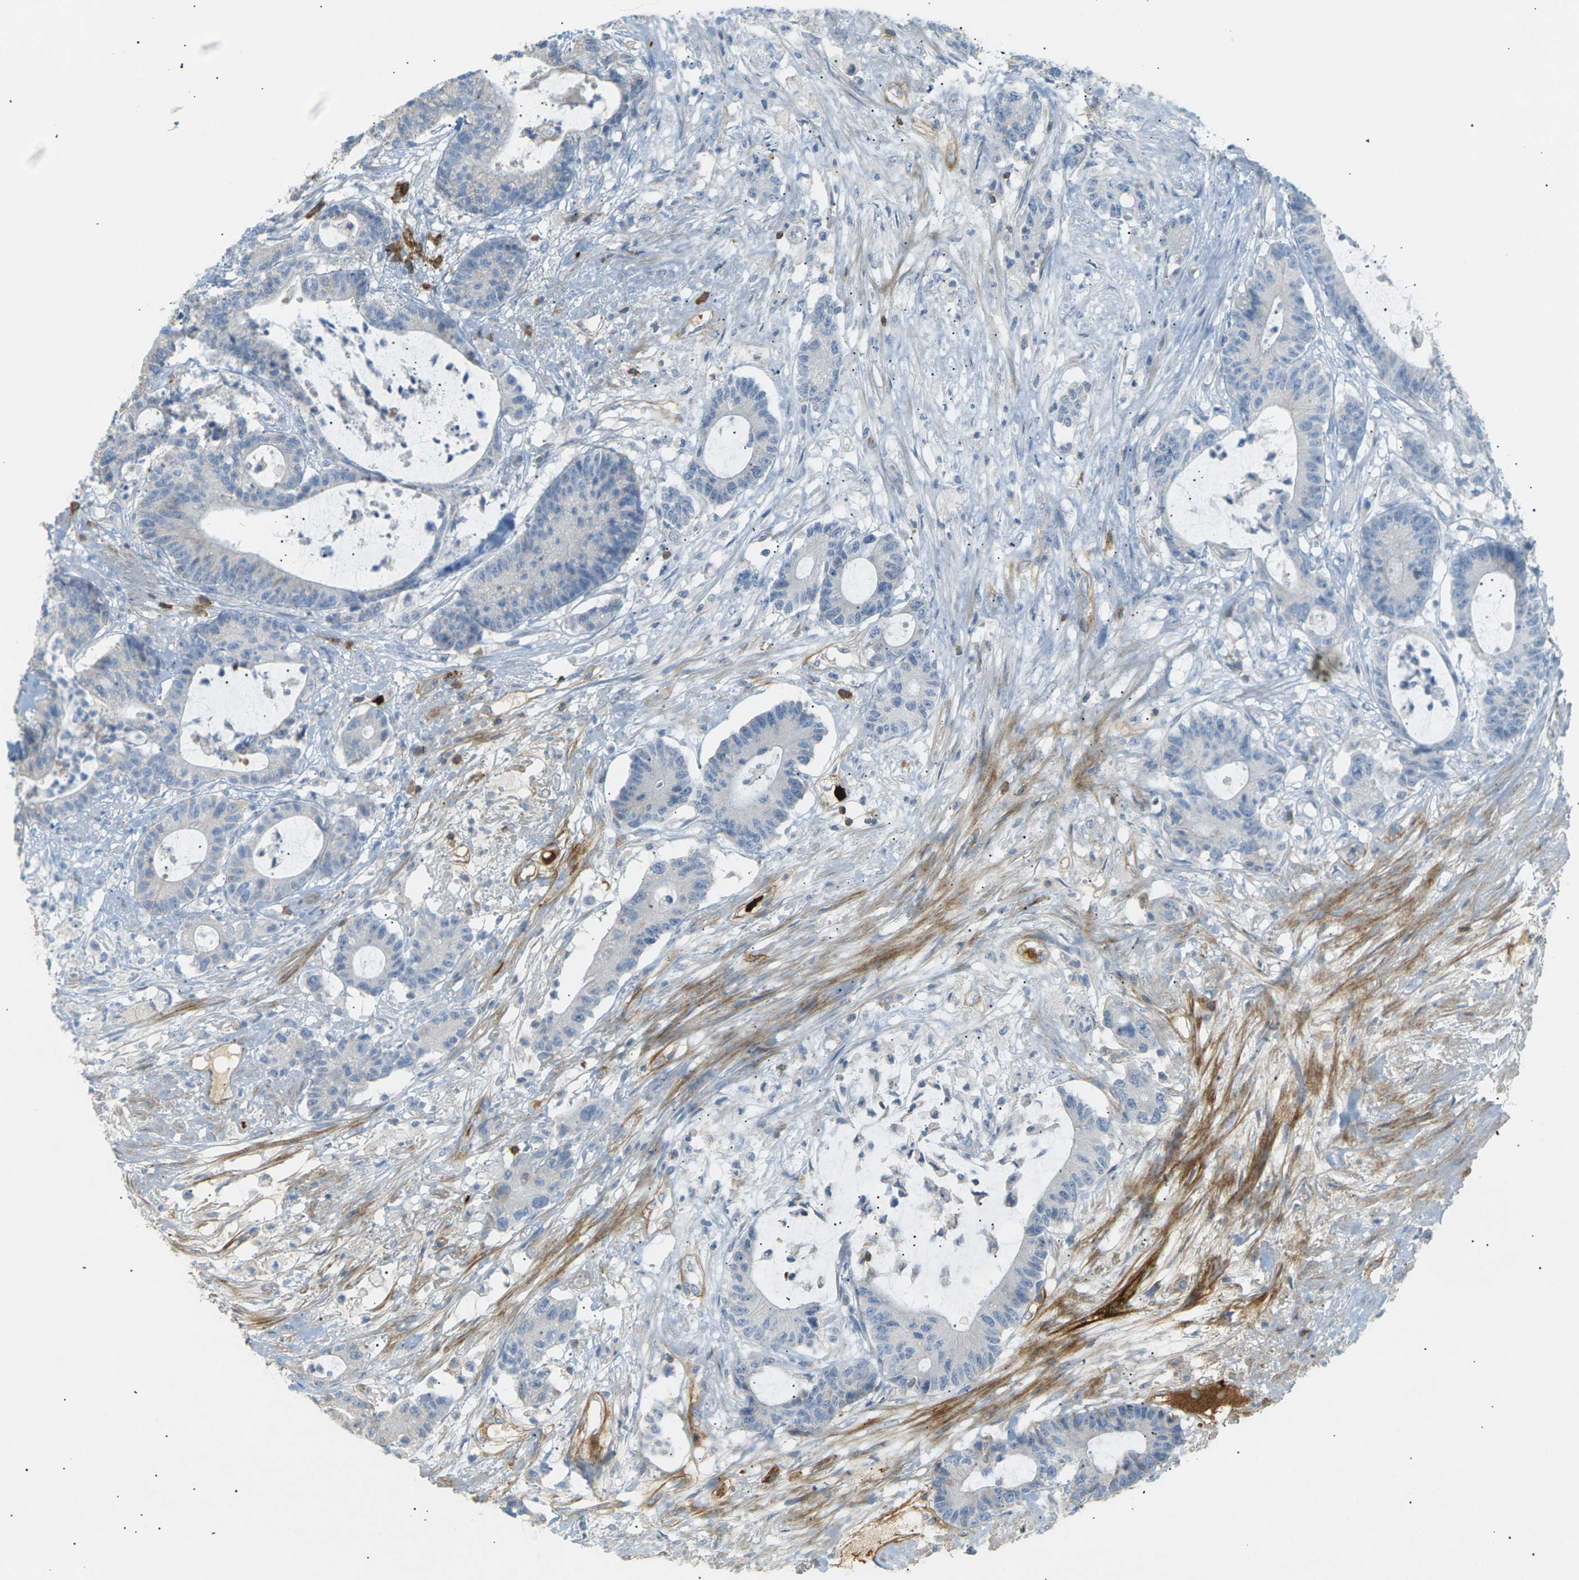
{"staining": {"intensity": "negative", "quantity": "none", "location": "none"}, "tissue": "colorectal cancer", "cell_type": "Tumor cells", "image_type": "cancer", "snomed": [{"axis": "morphology", "description": "Adenocarcinoma, NOS"}, {"axis": "topography", "description": "Colon"}], "caption": "Tumor cells are negative for brown protein staining in colorectal cancer.", "gene": "LIME1", "patient": {"sex": "female", "age": 84}}